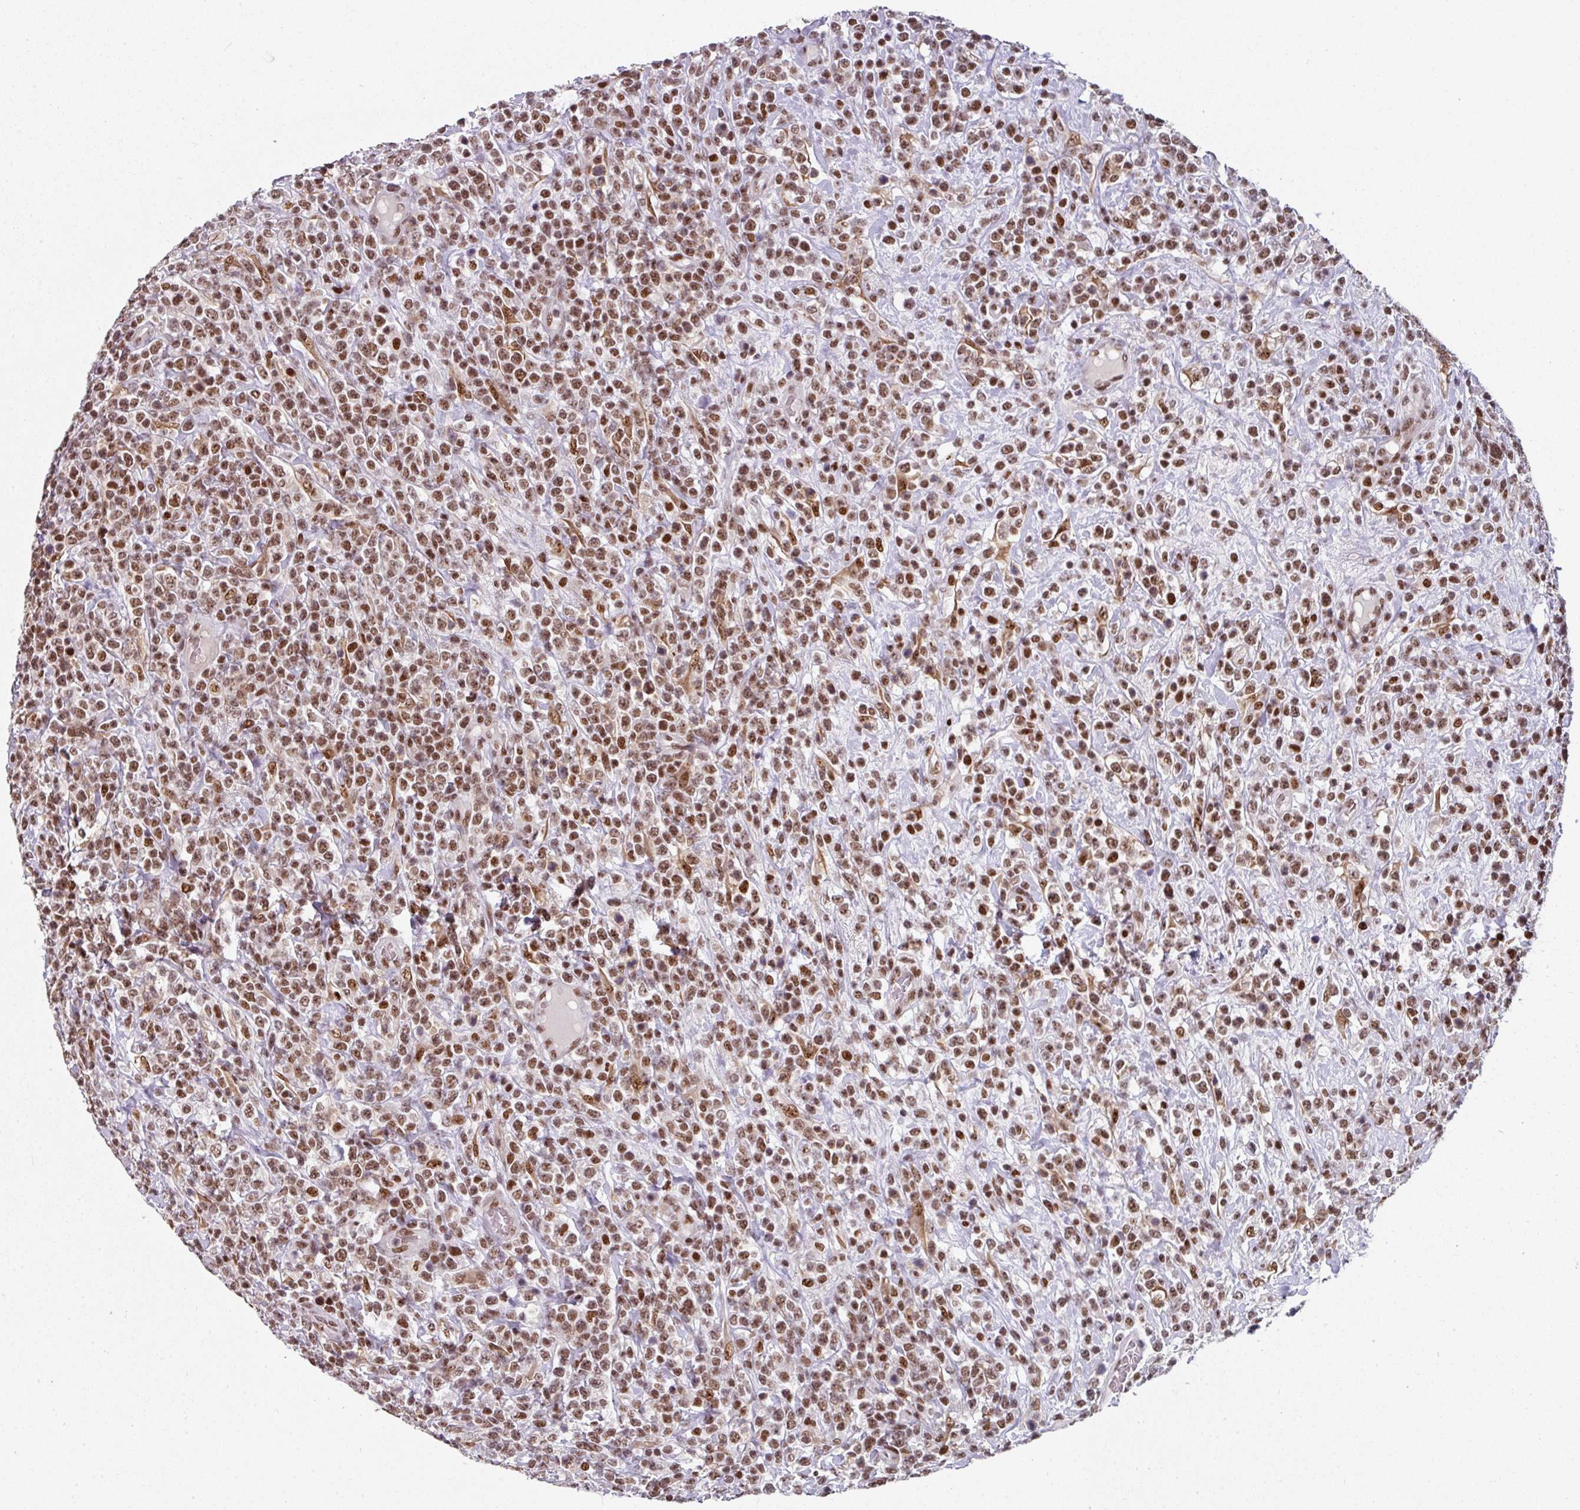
{"staining": {"intensity": "moderate", "quantity": ">75%", "location": "nuclear"}, "tissue": "lymphoma", "cell_type": "Tumor cells", "image_type": "cancer", "snomed": [{"axis": "morphology", "description": "Malignant lymphoma, non-Hodgkin's type, High grade"}, {"axis": "topography", "description": "Colon"}], "caption": "Lymphoma was stained to show a protein in brown. There is medium levels of moderate nuclear positivity in about >75% of tumor cells.", "gene": "RAD50", "patient": {"sex": "female", "age": 53}}